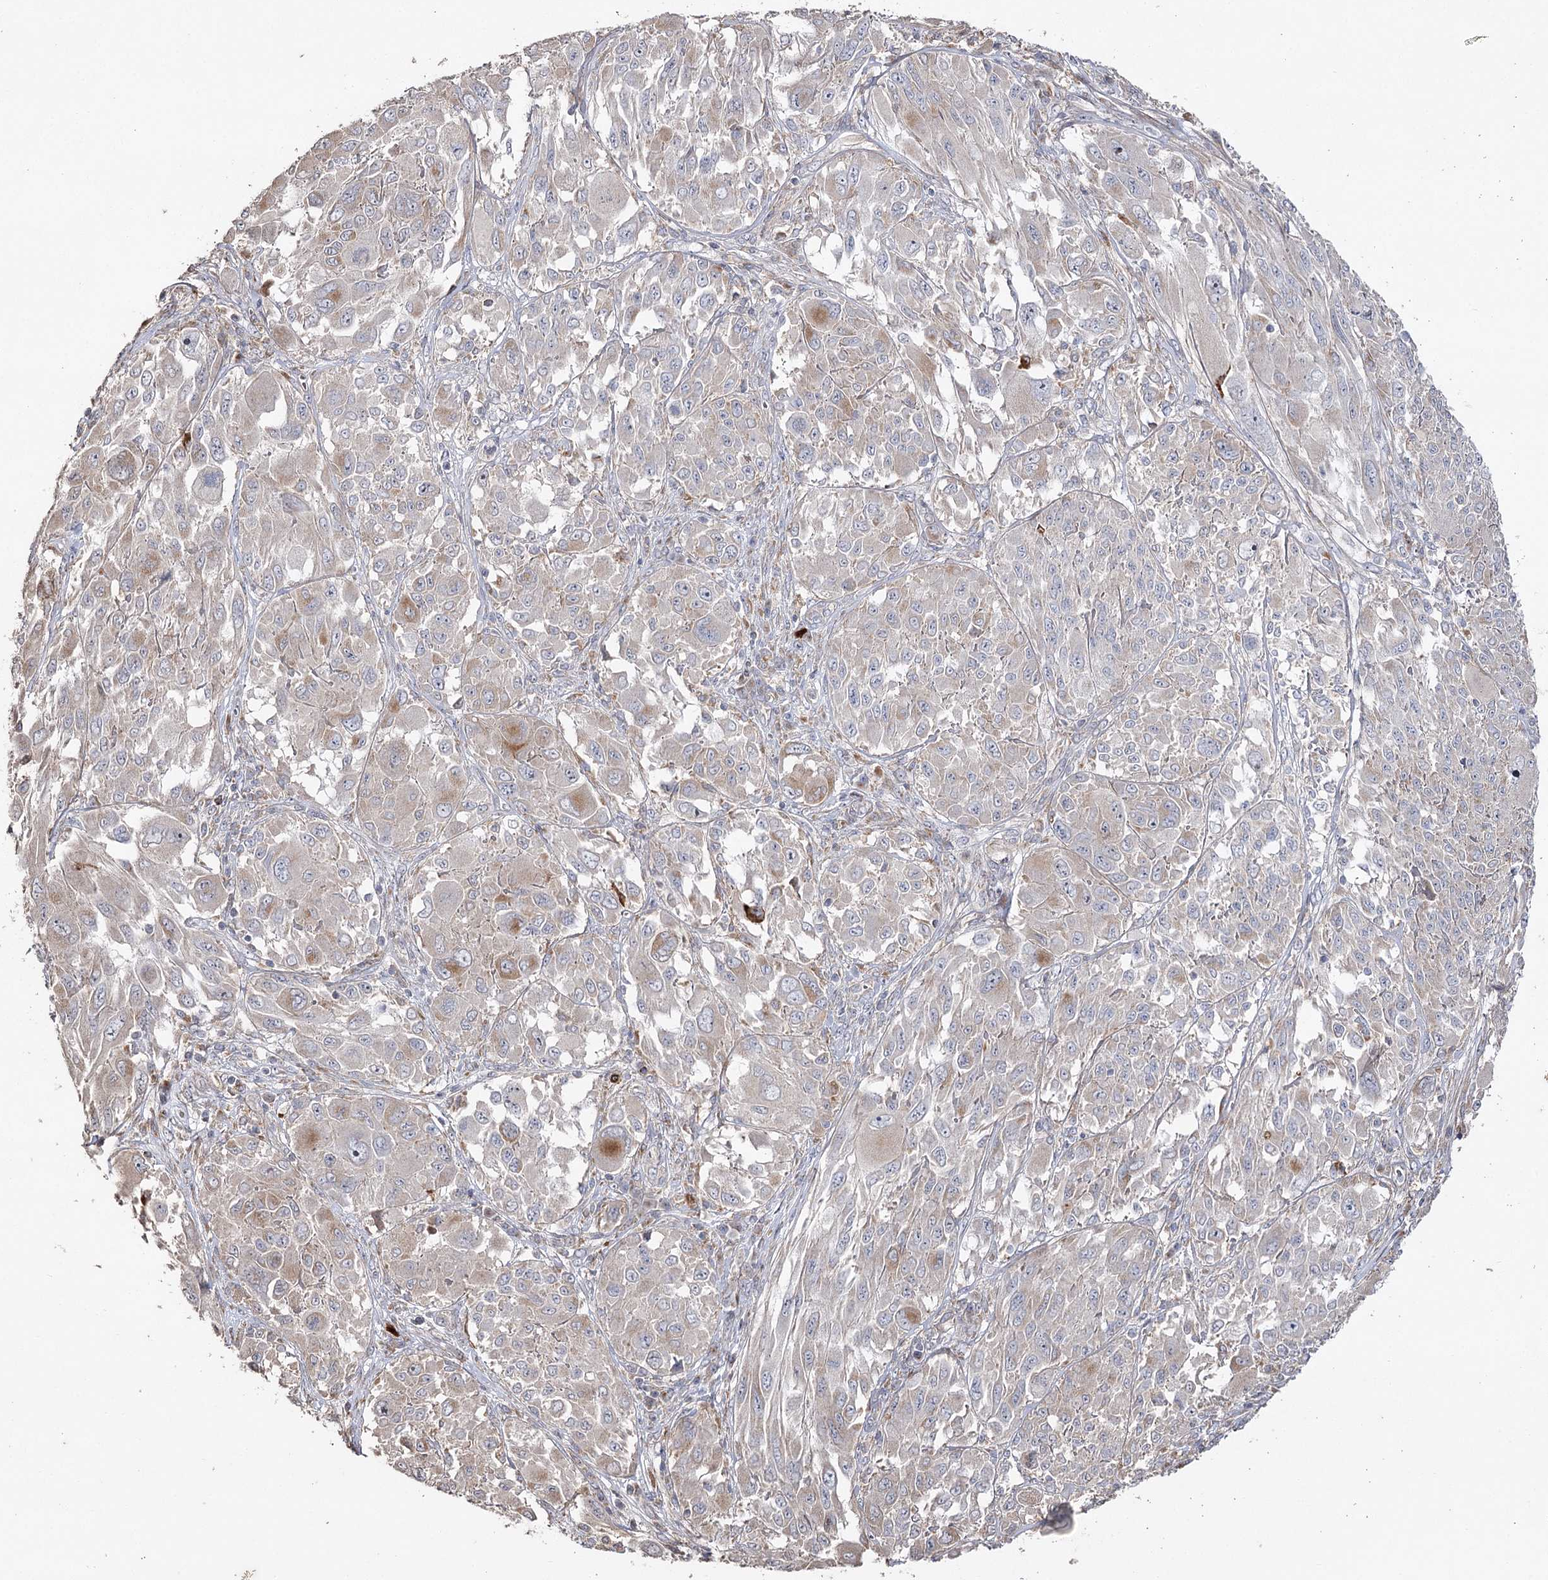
{"staining": {"intensity": "moderate", "quantity": "<25%", "location": "cytoplasmic/membranous"}, "tissue": "melanoma", "cell_type": "Tumor cells", "image_type": "cancer", "snomed": [{"axis": "morphology", "description": "Malignant melanoma, NOS"}, {"axis": "topography", "description": "Skin"}], "caption": "This is a photomicrograph of immunohistochemistry staining of malignant melanoma, which shows moderate expression in the cytoplasmic/membranous of tumor cells.", "gene": "OBSL1", "patient": {"sex": "female", "age": 91}}